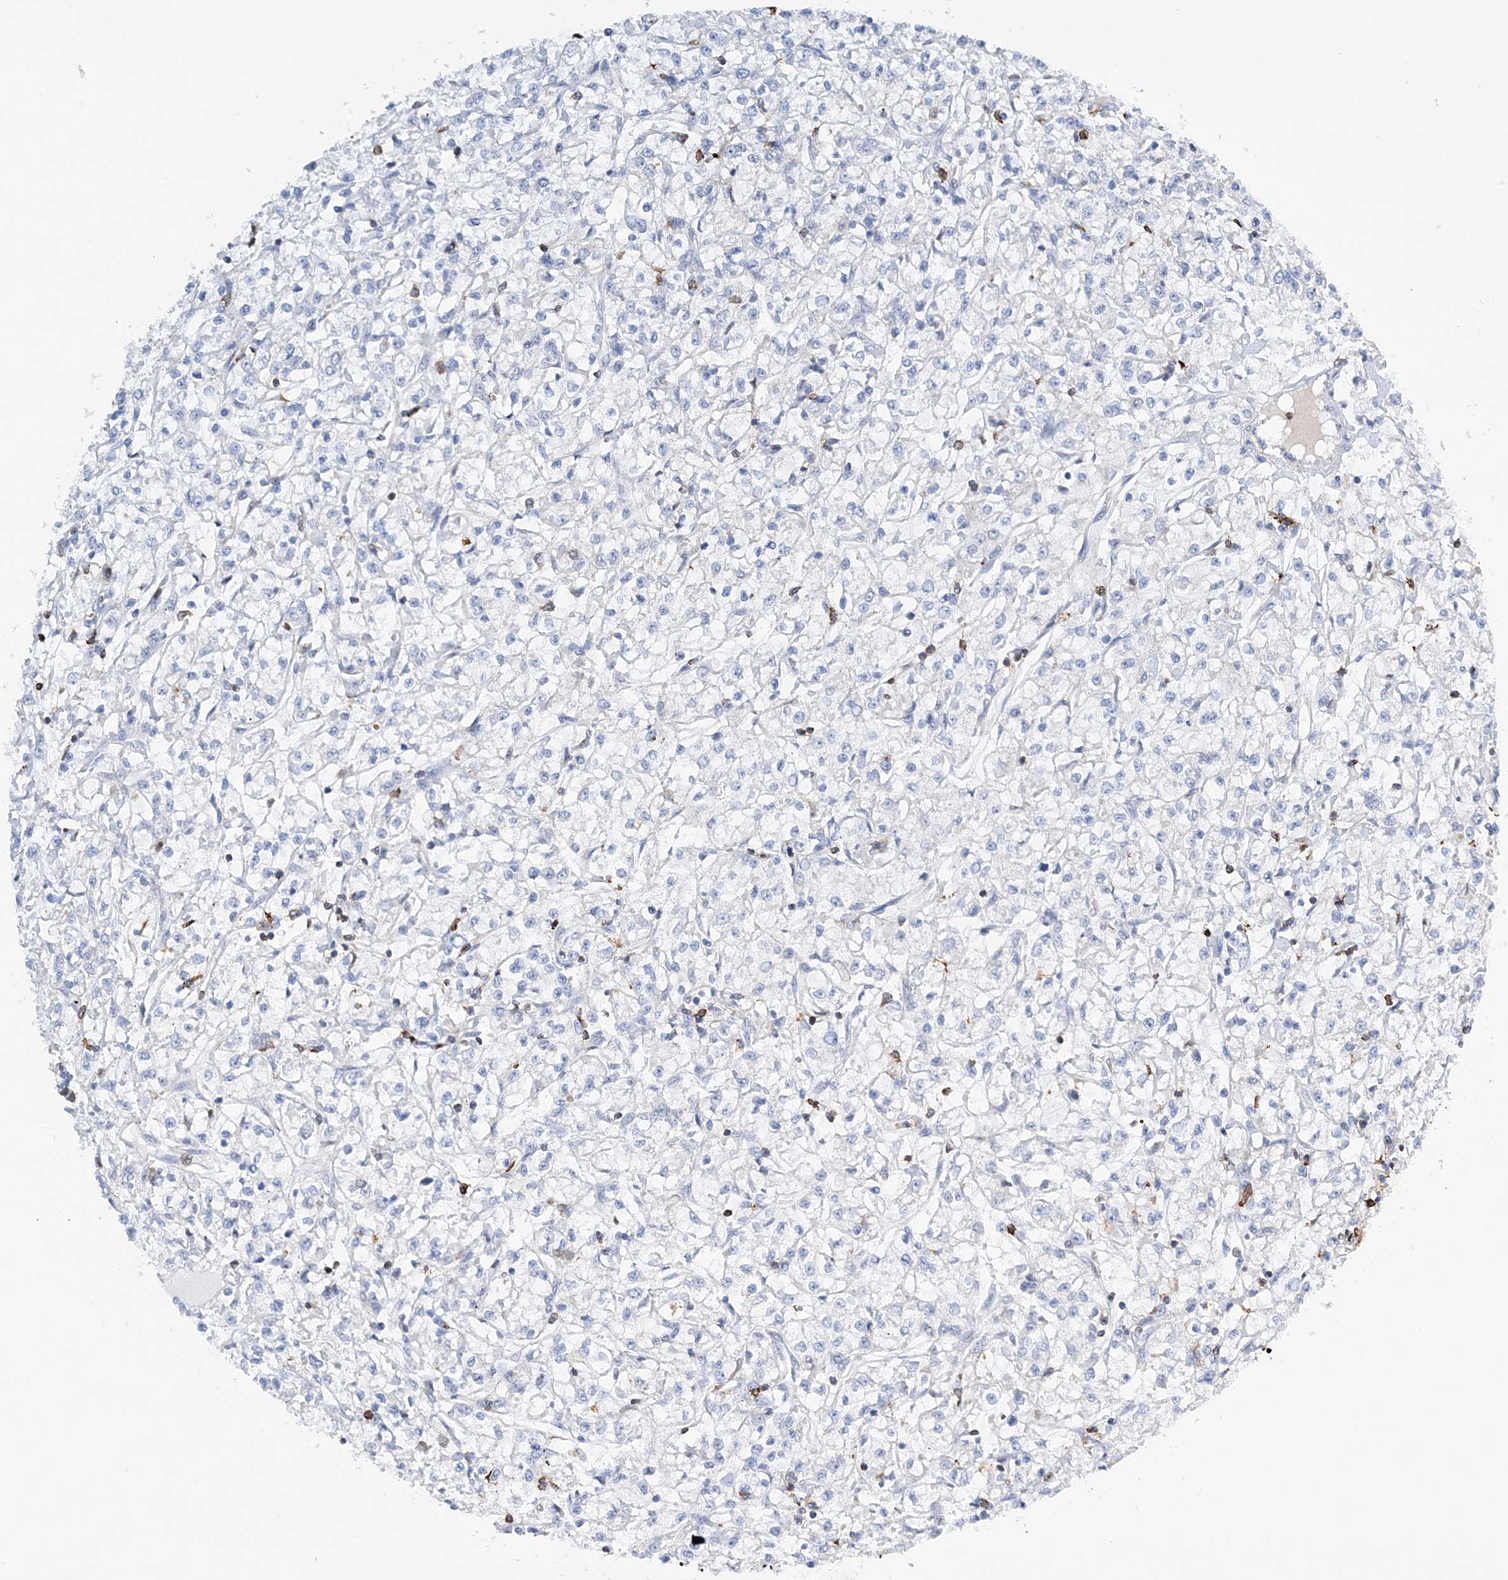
{"staining": {"intensity": "negative", "quantity": "none", "location": "none"}, "tissue": "renal cancer", "cell_type": "Tumor cells", "image_type": "cancer", "snomed": [{"axis": "morphology", "description": "Adenocarcinoma, NOS"}, {"axis": "topography", "description": "Kidney"}], "caption": "Tumor cells show no significant staining in adenocarcinoma (renal).", "gene": "PRMT9", "patient": {"sex": "female", "age": 59}}